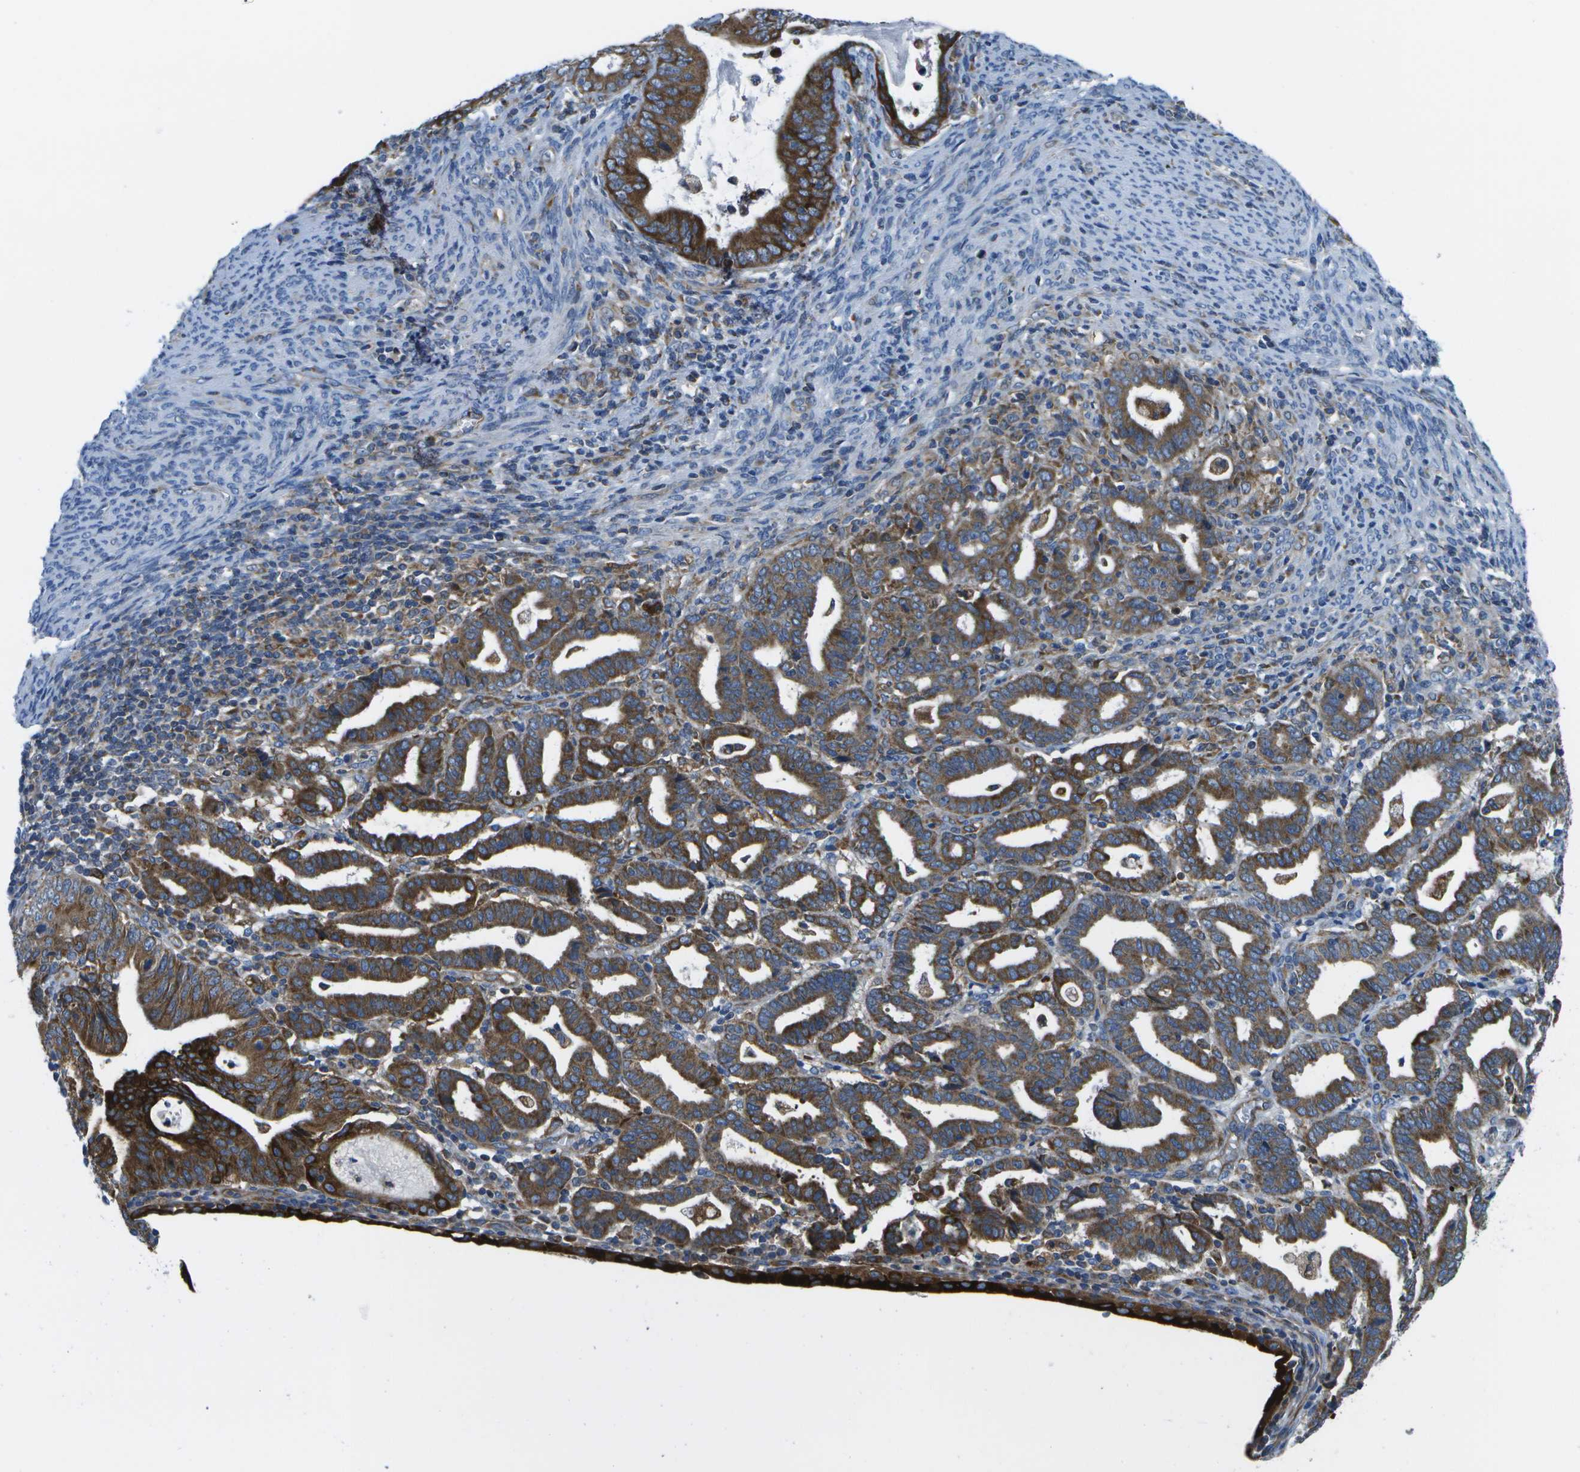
{"staining": {"intensity": "strong", "quantity": ">75%", "location": "cytoplasmic/membranous"}, "tissue": "endometrial cancer", "cell_type": "Tumor cells", "image_type": "cancer", "snomed": [{"axis": "morphology", "description": "Adenocarcinoma, NOS"}, {"axis": "topography", "description": "Uterus"}], "caption": "Immunohistochemistry histopathology image of neoplastic tissue: human endometrial adenocarcinoma stained using immunohistochemistry shows high levels of strong protein expression localized specifically in the cytoplasmic/membranous of tumor cells, appearing as a cytoplasmic/membranous brown color.", "gene": "GDF5", "patient": {"sex": "female", "age": 83}}